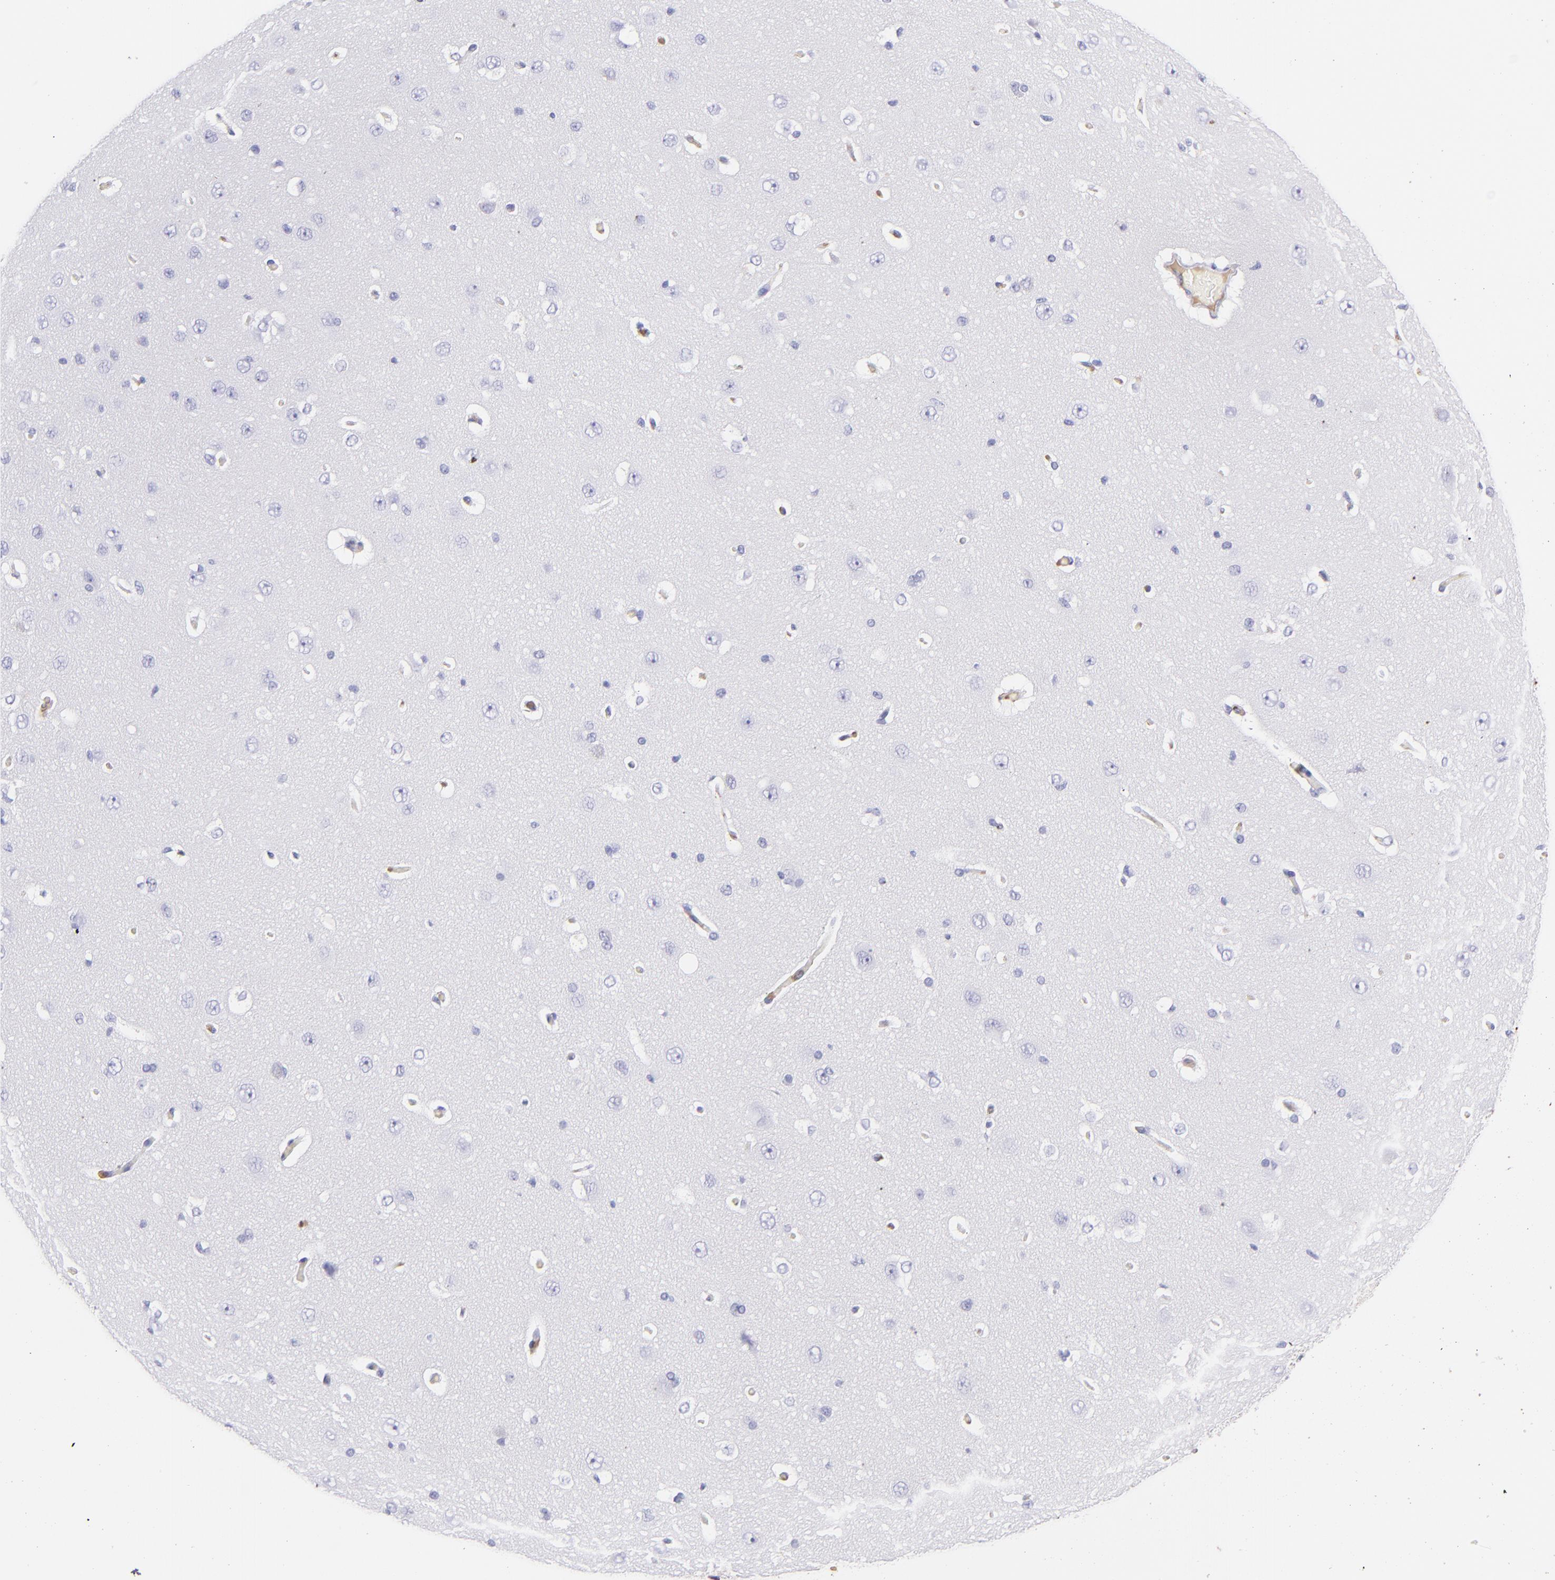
{"staining": {"intensity": "moderate", "quantity": ">75%", "location": "cytoplasmic/membranous"}, "tissue": "cerebral cortex", "cell_type": "Endothelial cells", "image_type": "normal", "snomed": [{"axis": "morphology", "description": "Normal tissue, NOS"}, {"axis": "topography", "description": "Cerebral cortex"}], "caption": "Immunohistochemistry micrograph of benign human cerebral cortex stained for a protein (brown), which exhibits medium levels of moderate cytoplasmic/membranous expression in approximately >75% of endothelial cells.", "gene": "FGB", "patient": {"sex": "female", "age": 45}}